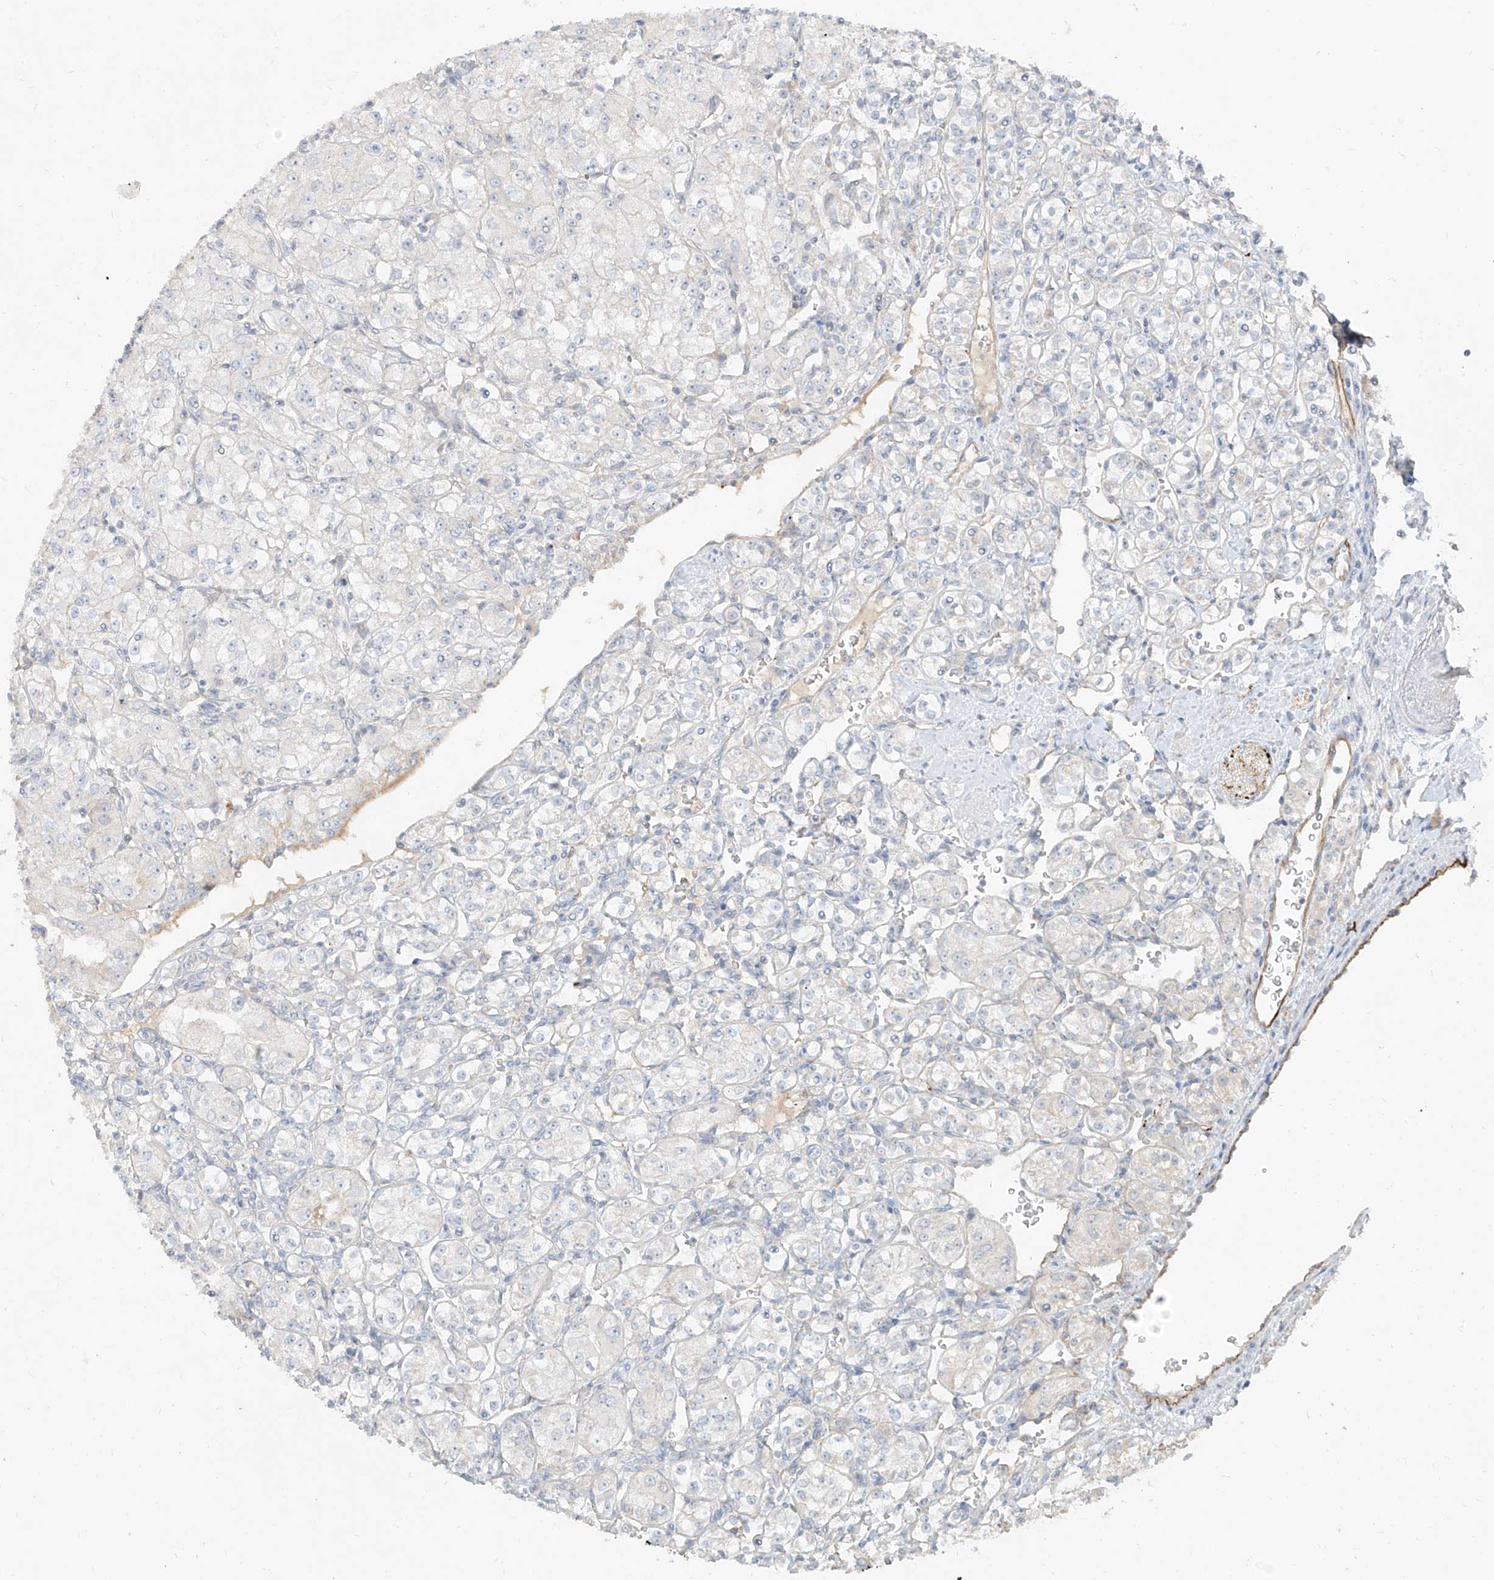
{"staining": {"intensity": "negative", "quantity": "none", "location": "none"}, "tissue": "renal cancer", "cell_type": "Tumor cells", "image_type": "cancer", "snomed": [{"axis": "morphology", "description": "Adenocarcinoma, NOS"}, {"axis": "topography", "description": "Kidney"}], "caption": "Immunohistochemistry histopathology image of neoplastic tissue: human renal cancer (adenocarcinoma) stained with DAB (3,3'-diaminobenzidine) shows no significant protein expression in tumor cells.", "gene": "C2orf42", "patient": {"sex": "male", "age": 77}}